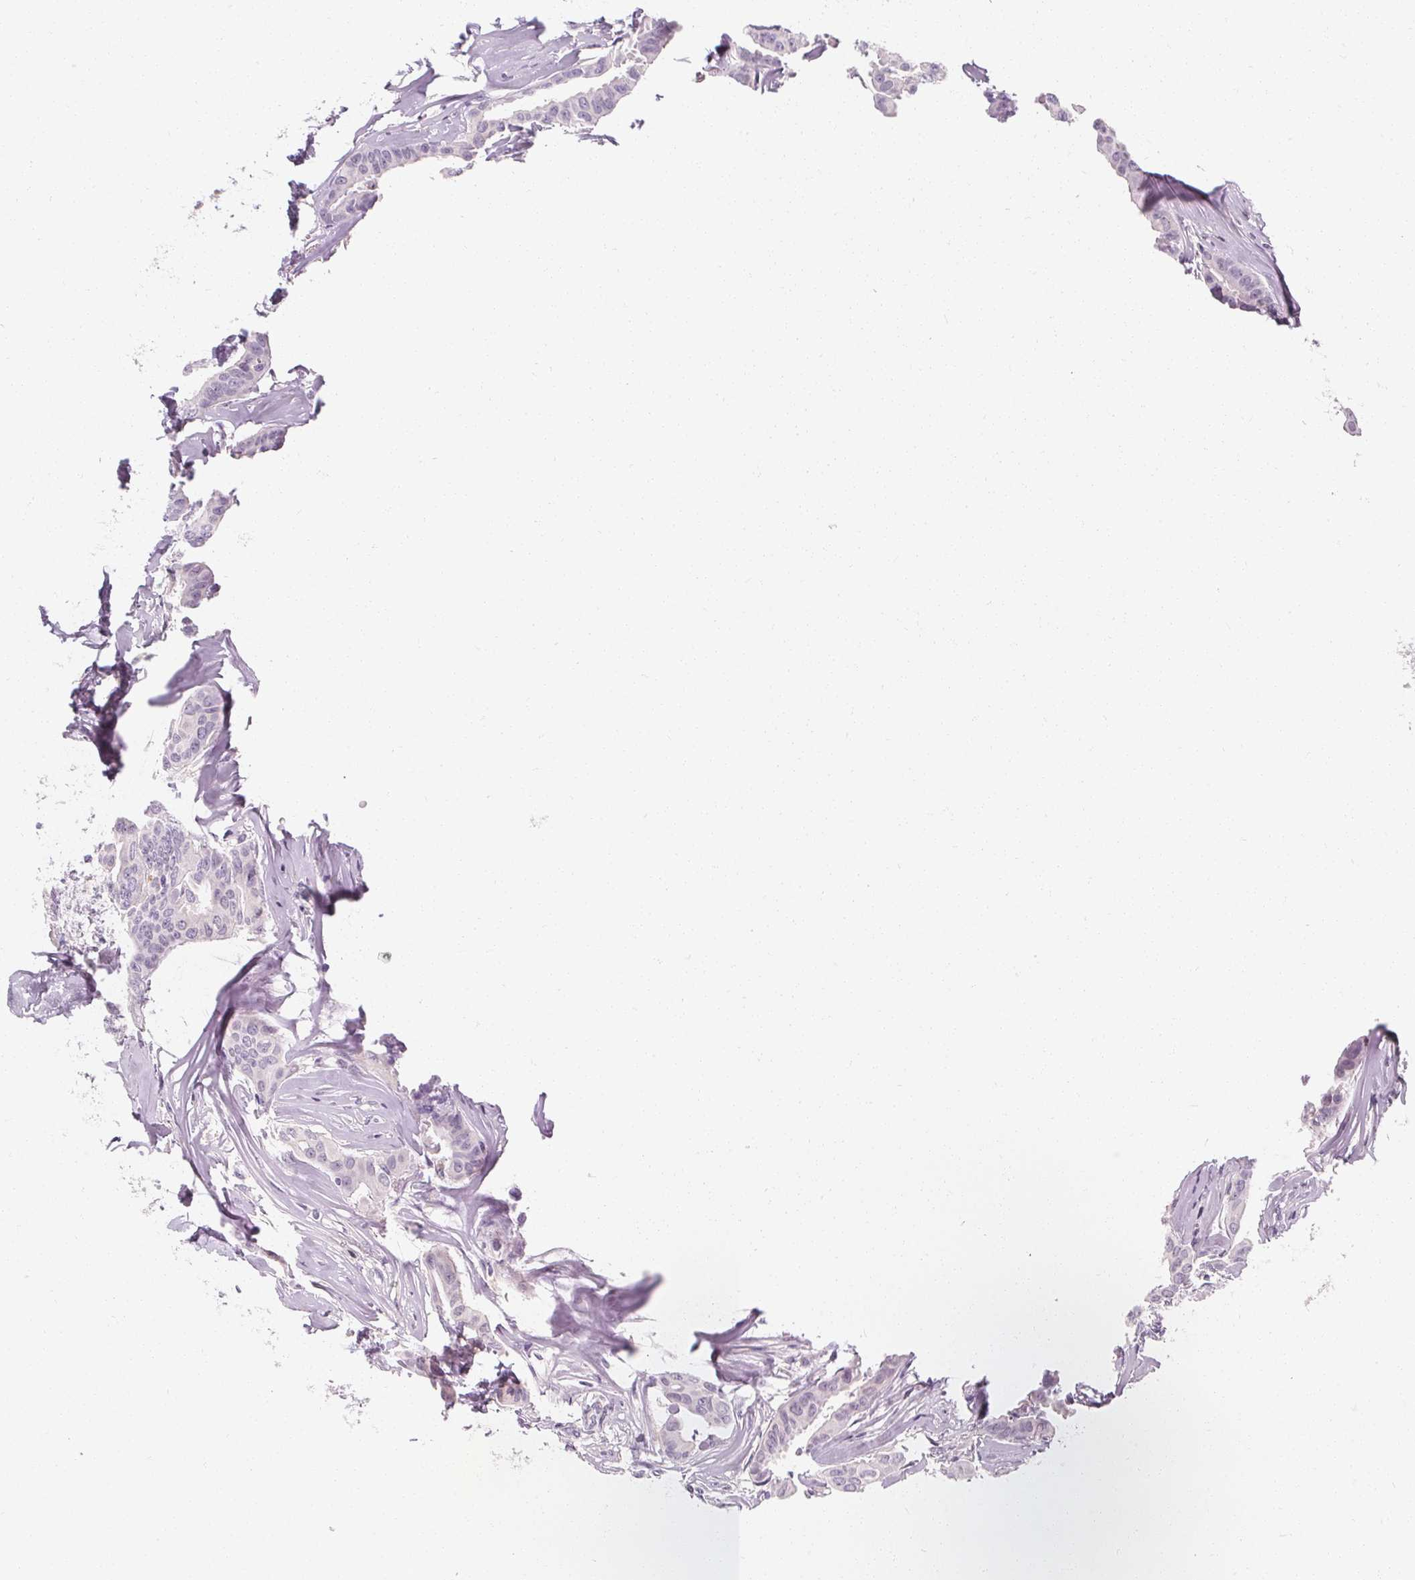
{"staining": {"intensity": "negative", "quantity": "none", "location": "none"}, "tissue": "breast cancer", "cell_type": "Tumor cells", "image_type": "cancer", "snomed": [{"axis": "morphology", "description": "Duct carcinoma"}, {"axis": "topography", "description": "Breast"}], "caption": "Immunohistochemistry histopathology image of neoplastic tissue: breast cancer (intraductal carcinoma) stained with DAB shows no significant protein staining in tumor cells.", "gene": "UGP2", "patient": {"sex": "female", "age": 45}}